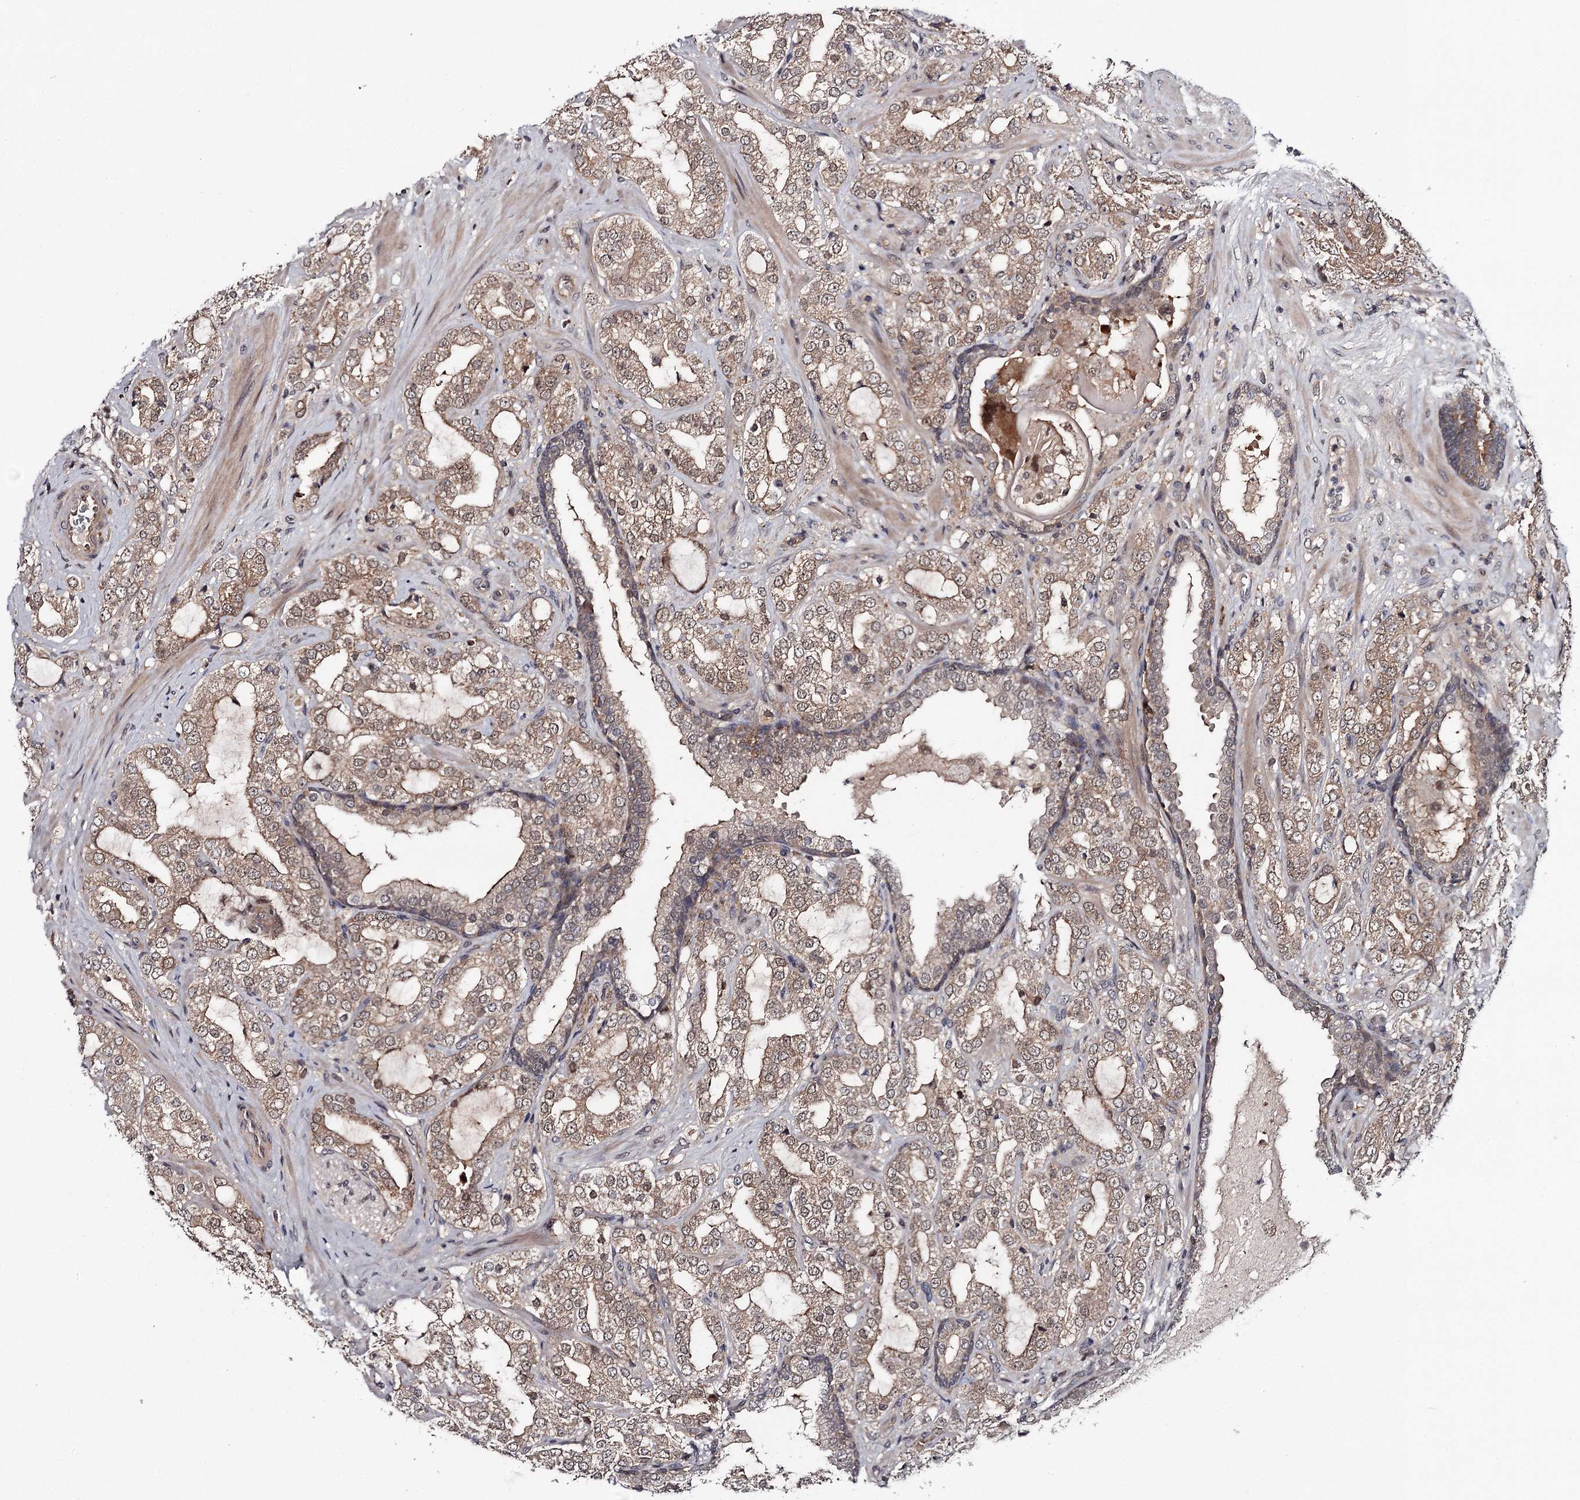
{"staining": {"intensity": "weak", "quantity": "25%-75%", "location": "cytoplasmic/membranous"}, "tissue": "prostate cancer", "cell_type": "Tumor cells", "image_type": "cancer", "snomed": [{"axis": "morphology", "description": "Adenocarcinoma, High grade"}, {"axis": "topography", "description": "Prostate"}], "caption": "Protein analysis of prostate high-grade adenocarcinoma tissue reveals weak cytoplasmic/membranous positivity in about 25%-75% of tumor cells.", "gene": "GTSF1", "patient": {"sex": "male", "age": 64}}